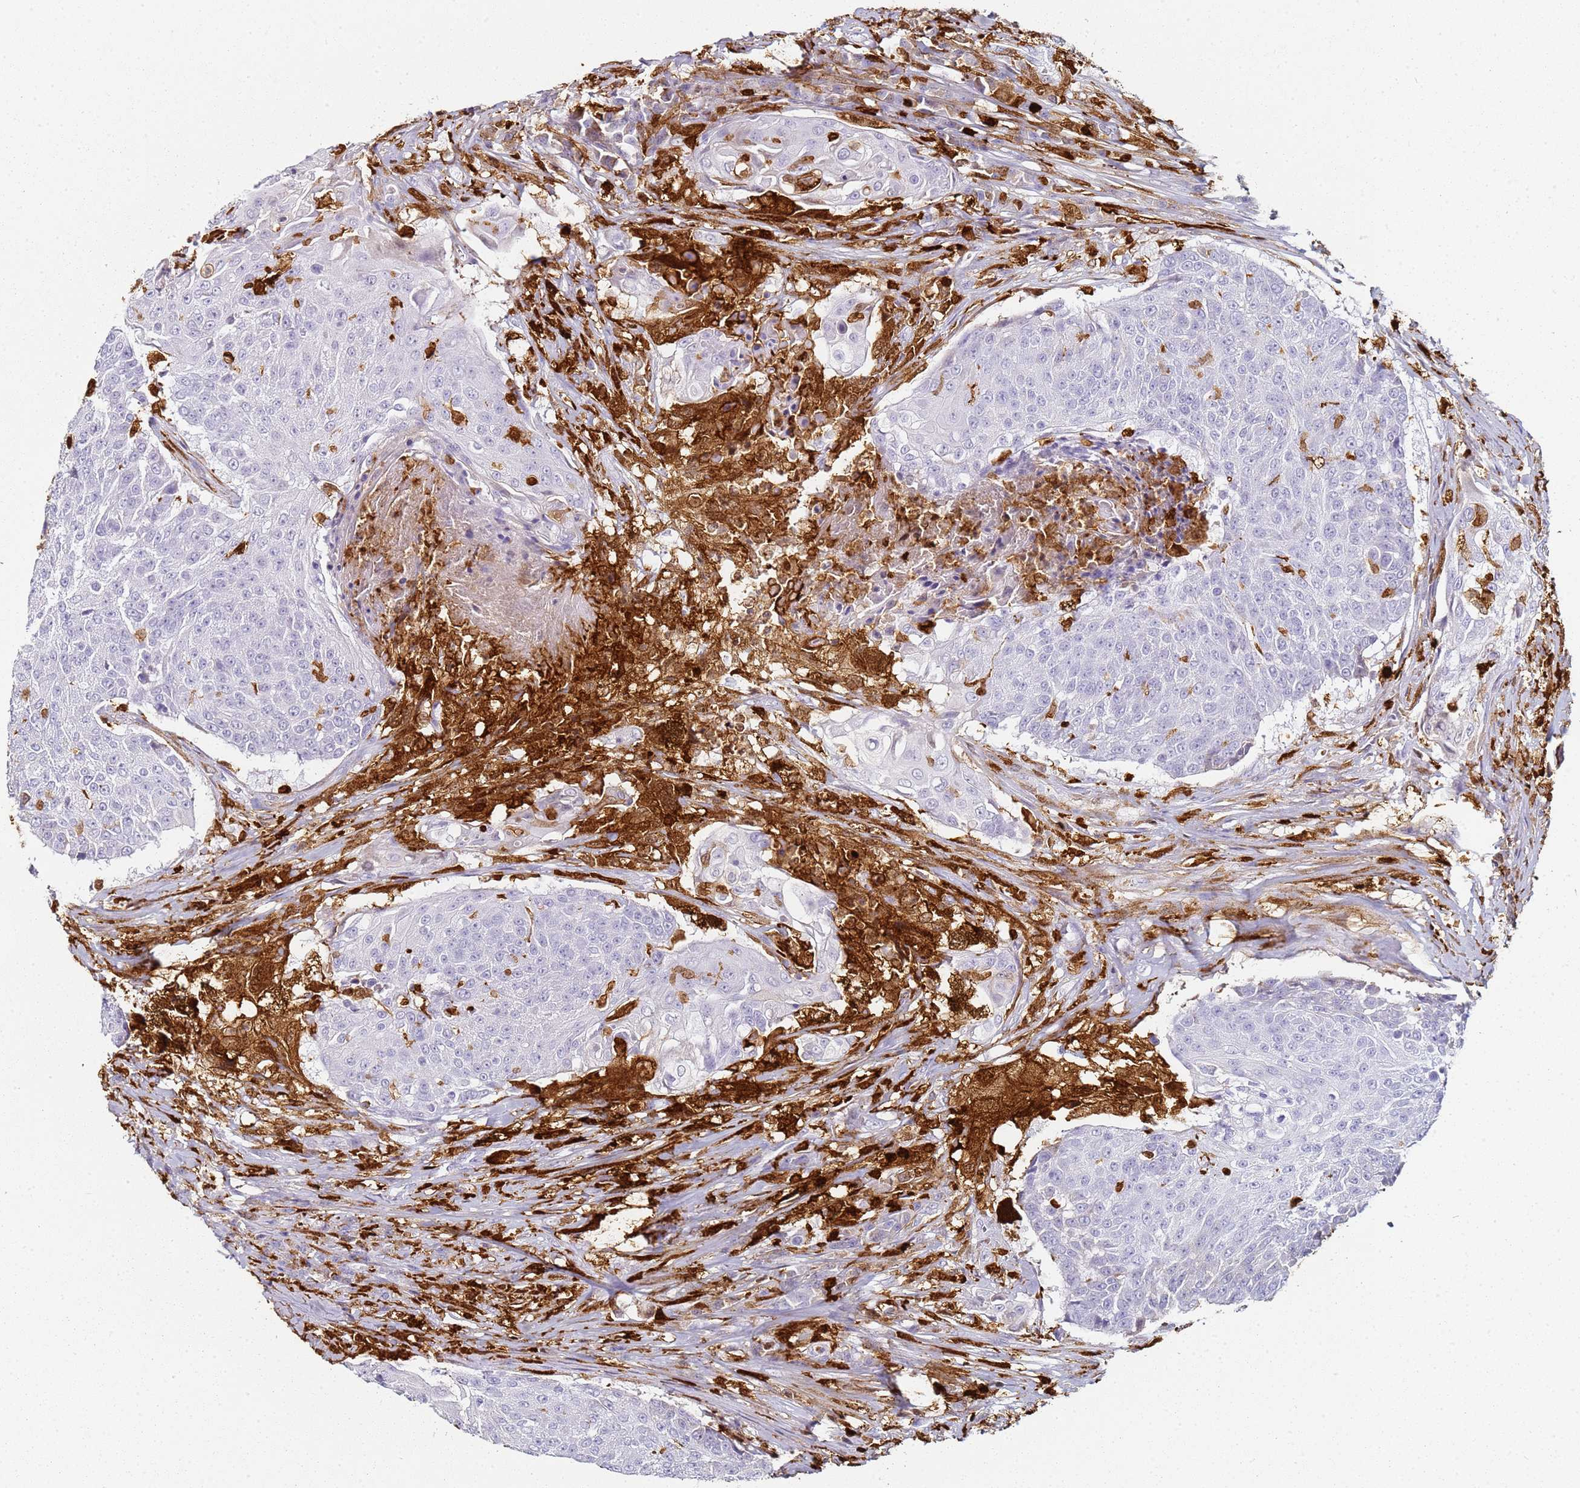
{"staining": {"intensity": "negative", "quantity": "none", "location": "none"}, "tissue": "urothelial cancer", "cell_type": "Tumor cells", "image_type": "cancer", "snomed": [{"axis": "morphology", "description": "Urothelial carcinoma, High grade"}, {"axis": "topography", "description": "Urinary bladder"}], "caption": "DAB (3,3'-diaminobenzidine) immunohistochemical staining of urothelial cancer reveals no significant staining in tumor cells. (DAB IHC, high magnification).", "gene": "S100A4", "patient": {"sex": "female", "age": 63}}